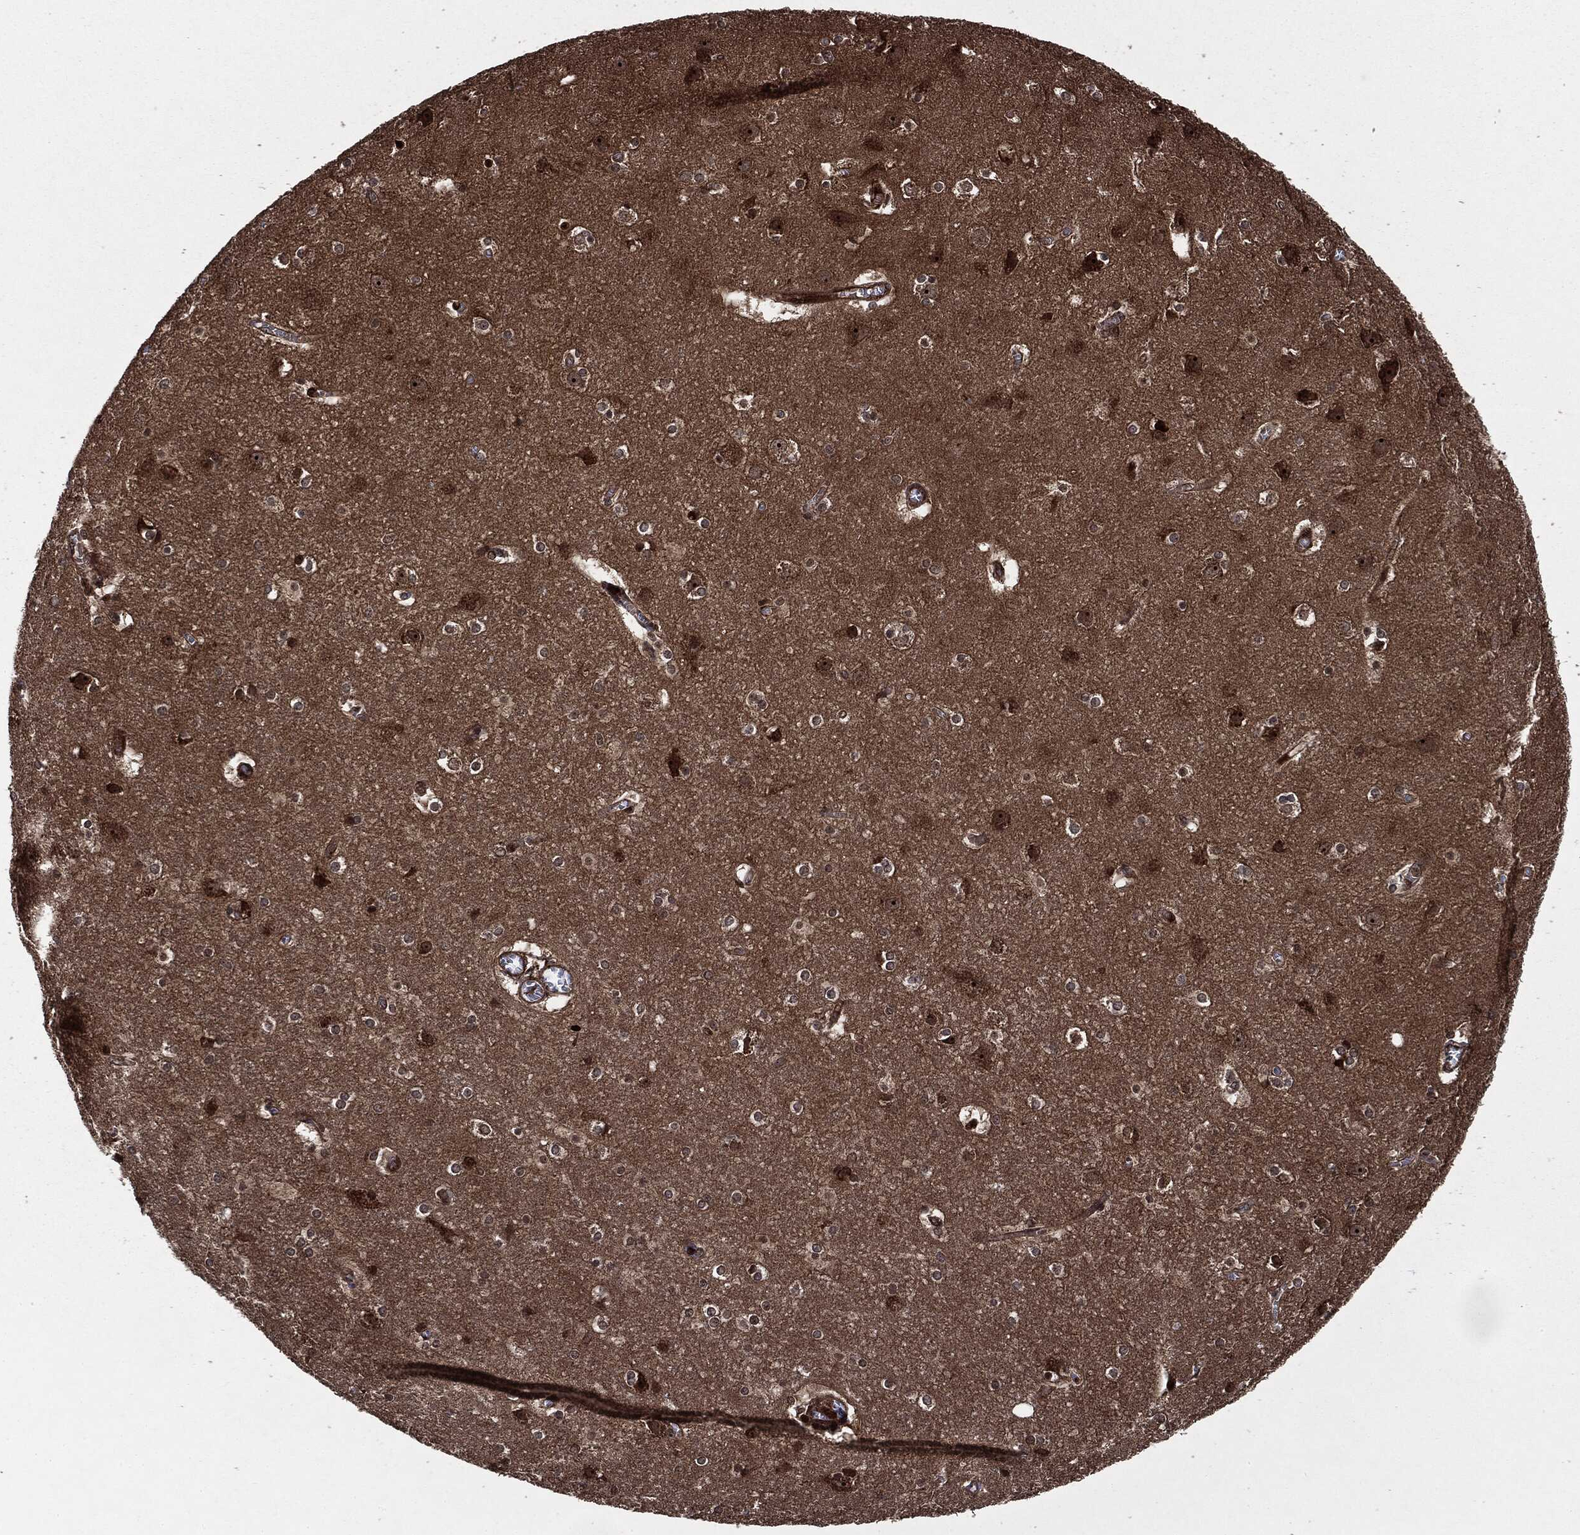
{"staining": {"intensity": "strong", "quantity": "25%-75%", "location": "cytoplasmic/membranous"}, "tissue": "cerebral cortex", "cell_type": "Endothelial cells", "image_type": "normal", "snomed": [{"axis": "morphology", "description": "Normal tissue, NOS"}, {"axis": "topography", "description": "Cerebral cortex"}], "caption": "Brown immunohistochemical staining in unremarkable cerebral cortex shows strong cytoplasmic/membranous staining in approximately 25%-75% of endothelial cells.", "gene": "CARD6", "patient": {"sex": "male", "age": 59}}